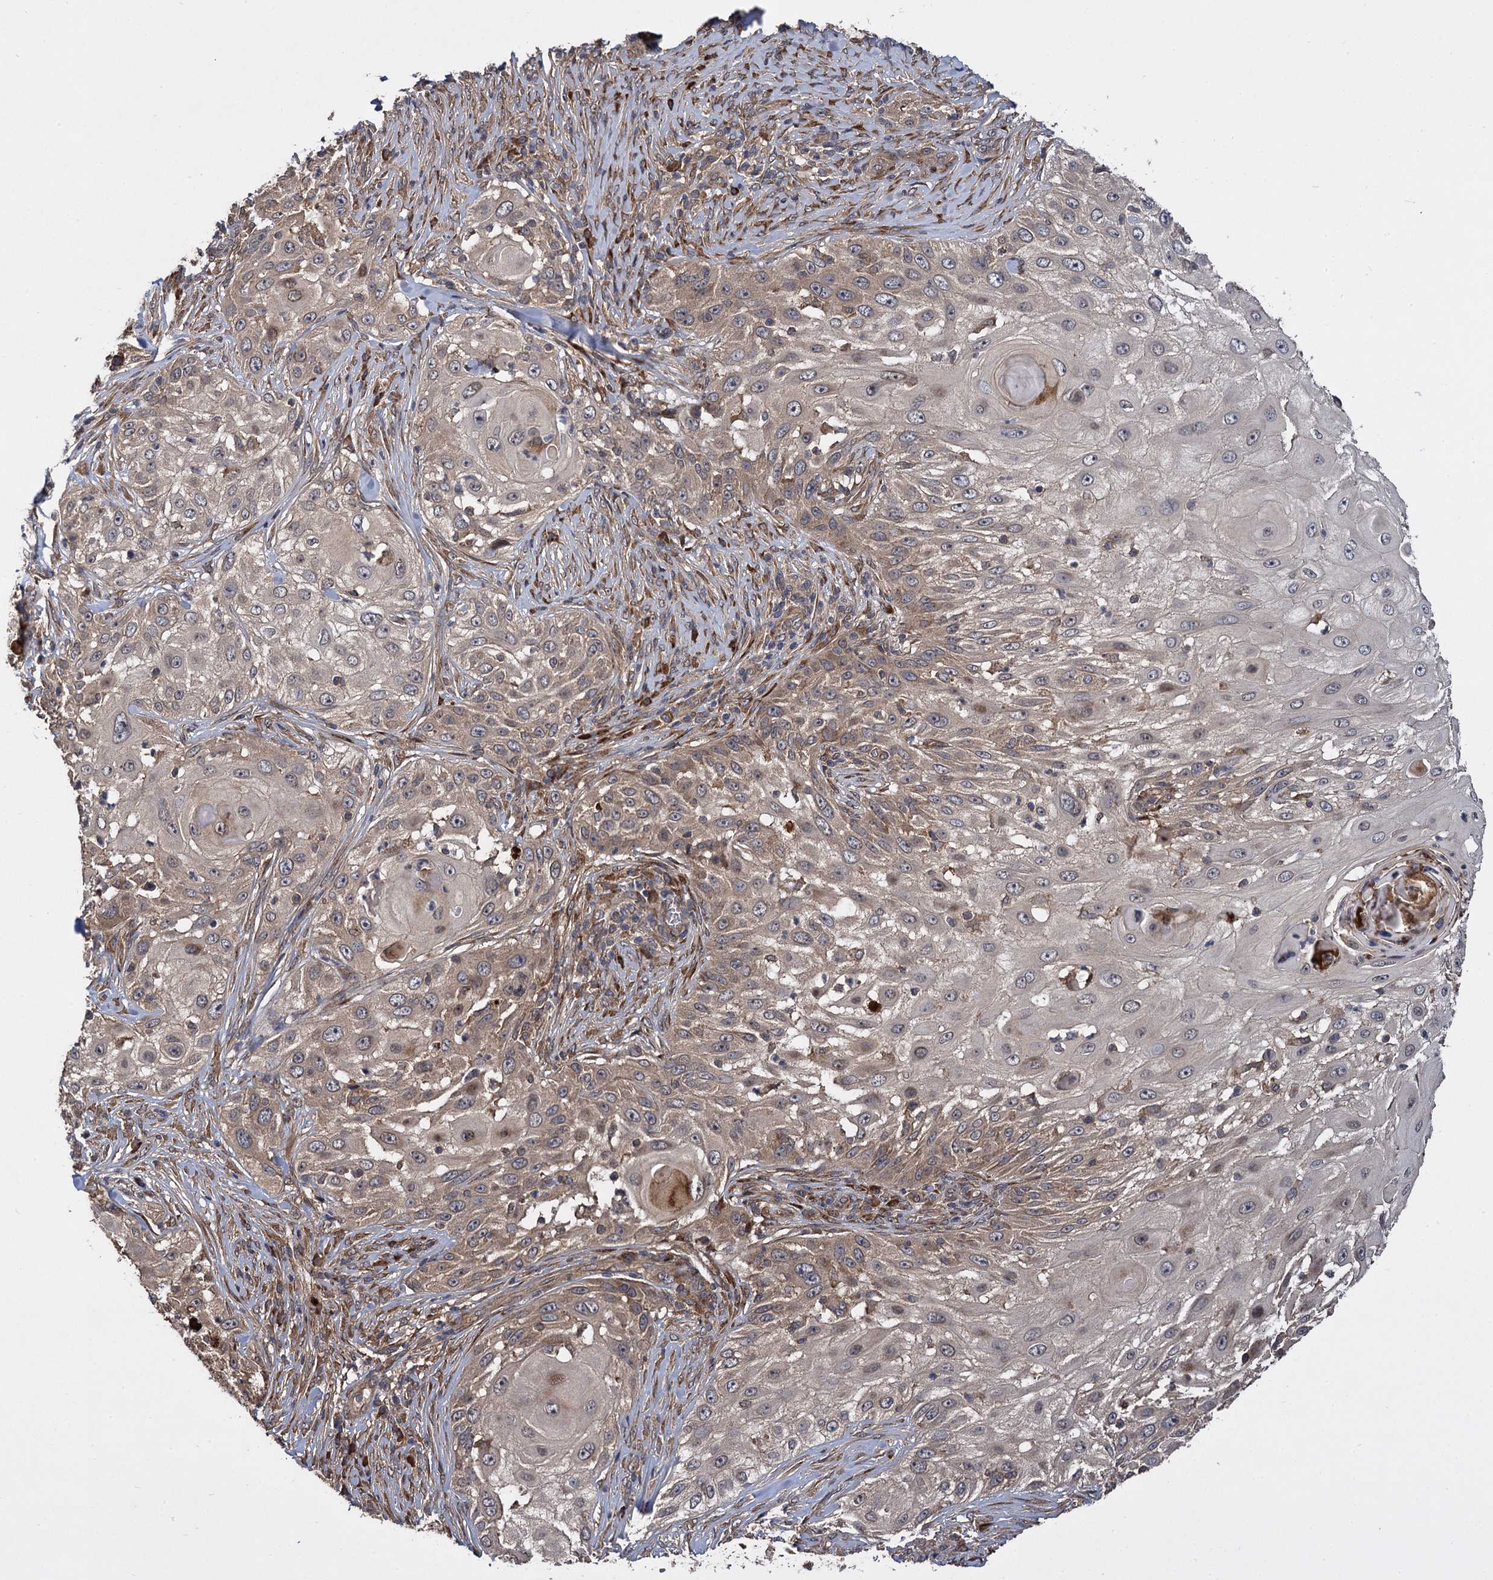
{"staining": {"intensity": "weak", "quantity": ">75%", "location": "cytoplasmic/membranous"}, "tissue": "skin cancer", "cell_type": "Tumor cells", "image_type": "cancer", "snomed": [{"axis": "morphology", "description": "Squamous cell carcinoma, NOS"}, {"axis": "topography", "description": "Skin"}], "caption": "This histopathology image demonstrates immunohistochemistry staining of squamous cell carcinoma (skin), with low weak cytoplasmic/membranous positivity in approximately >75% of tumor cells.", "gene": "INPPL1", "patient": {"sex": "female", "age": 44}}